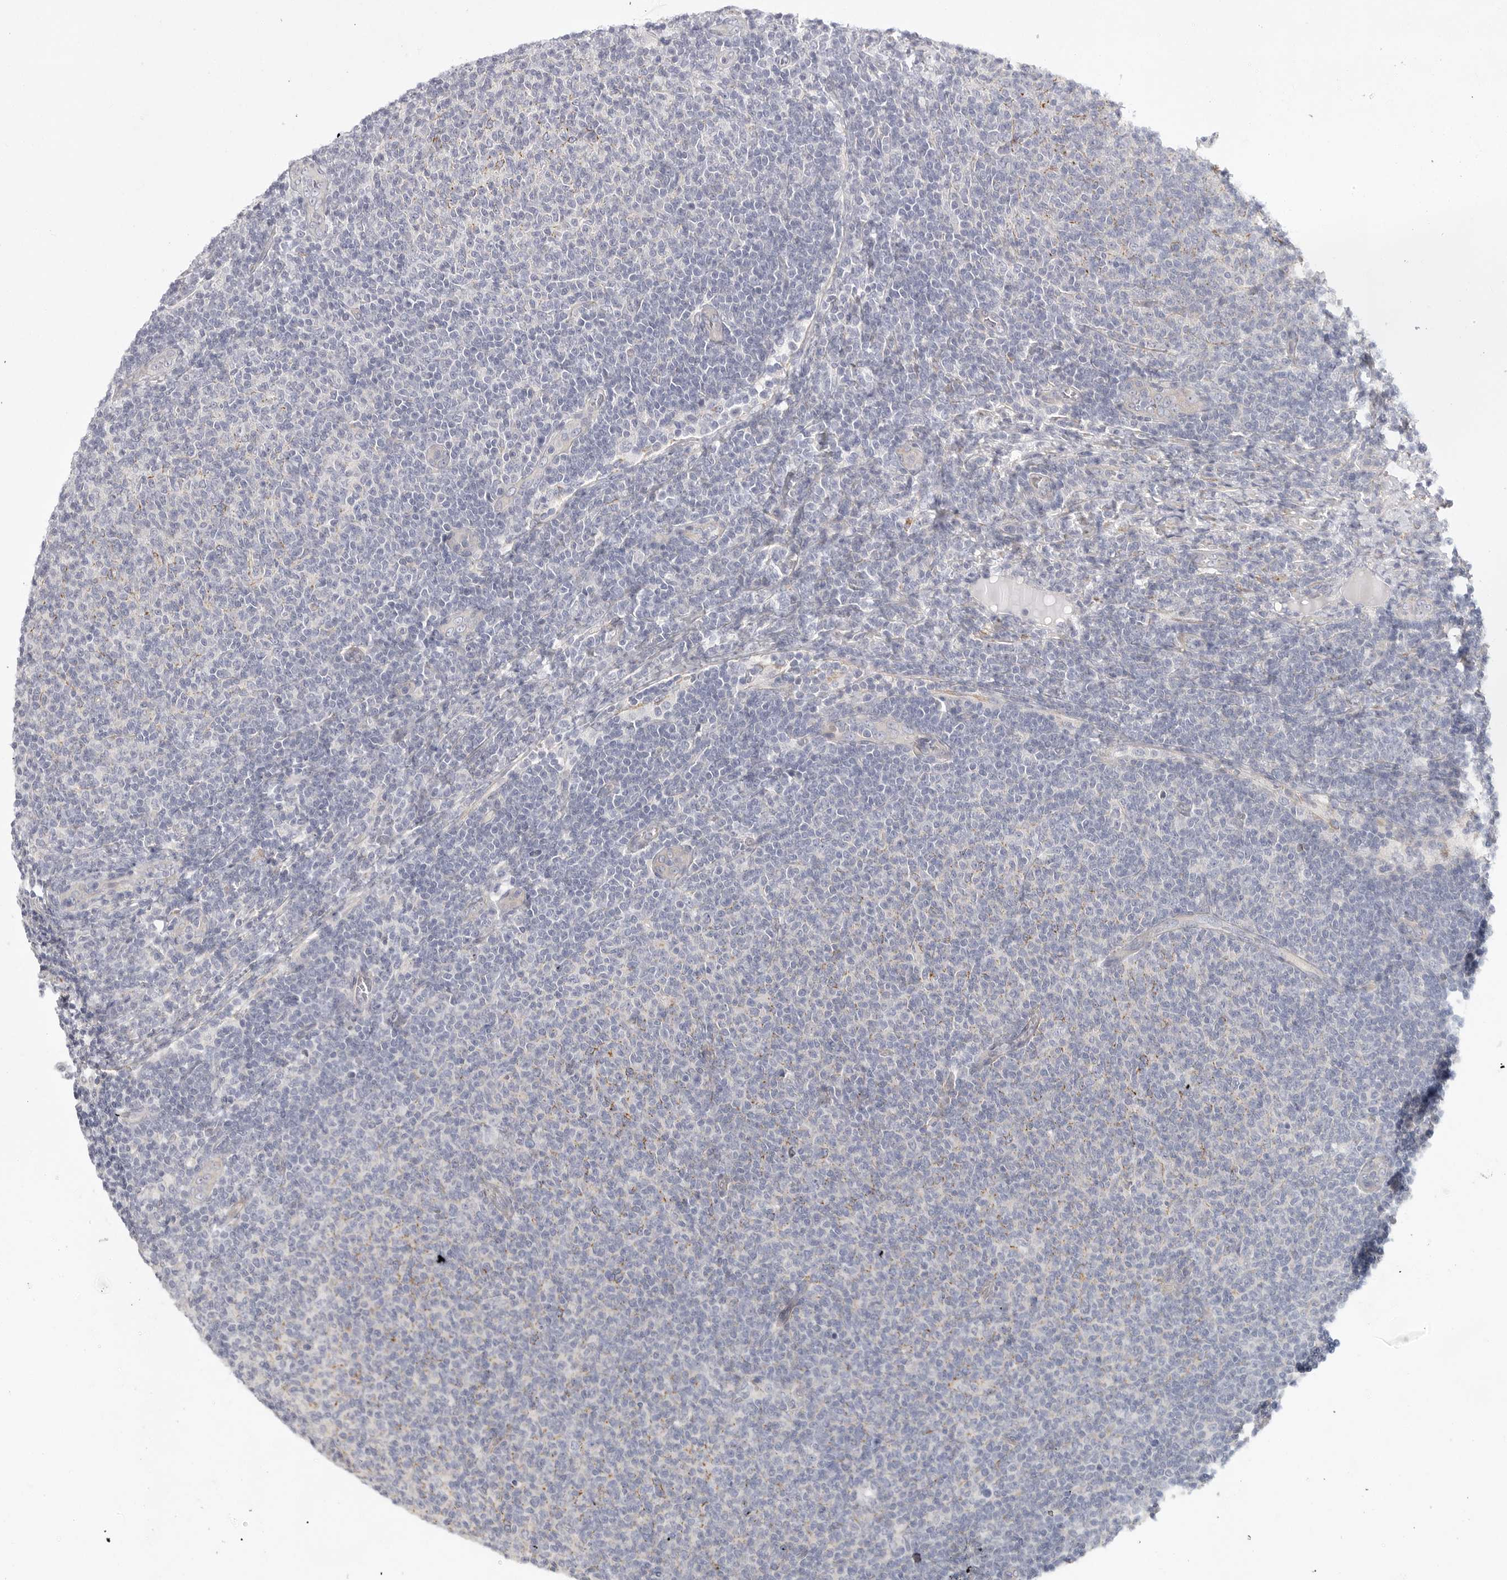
{"staining": {"intensity": "negative", "quantity": "none", "location": "none"}, "tissue": "lymphoma", "cell_type": "Tumor cells", "image_type": "cancer", "snomed": [{"axis": "morphology", "description": "Malignant lymphoma, non-Hodgkin's type, Low grade"}, {"axis": "topography", "description": "Lymph node"}], "caption": "The photomicrograph reveals no significant staining in tumor cells of lymphoma.", "gene": "ELP3", "patient": {"sex": "male", "age": 66}}